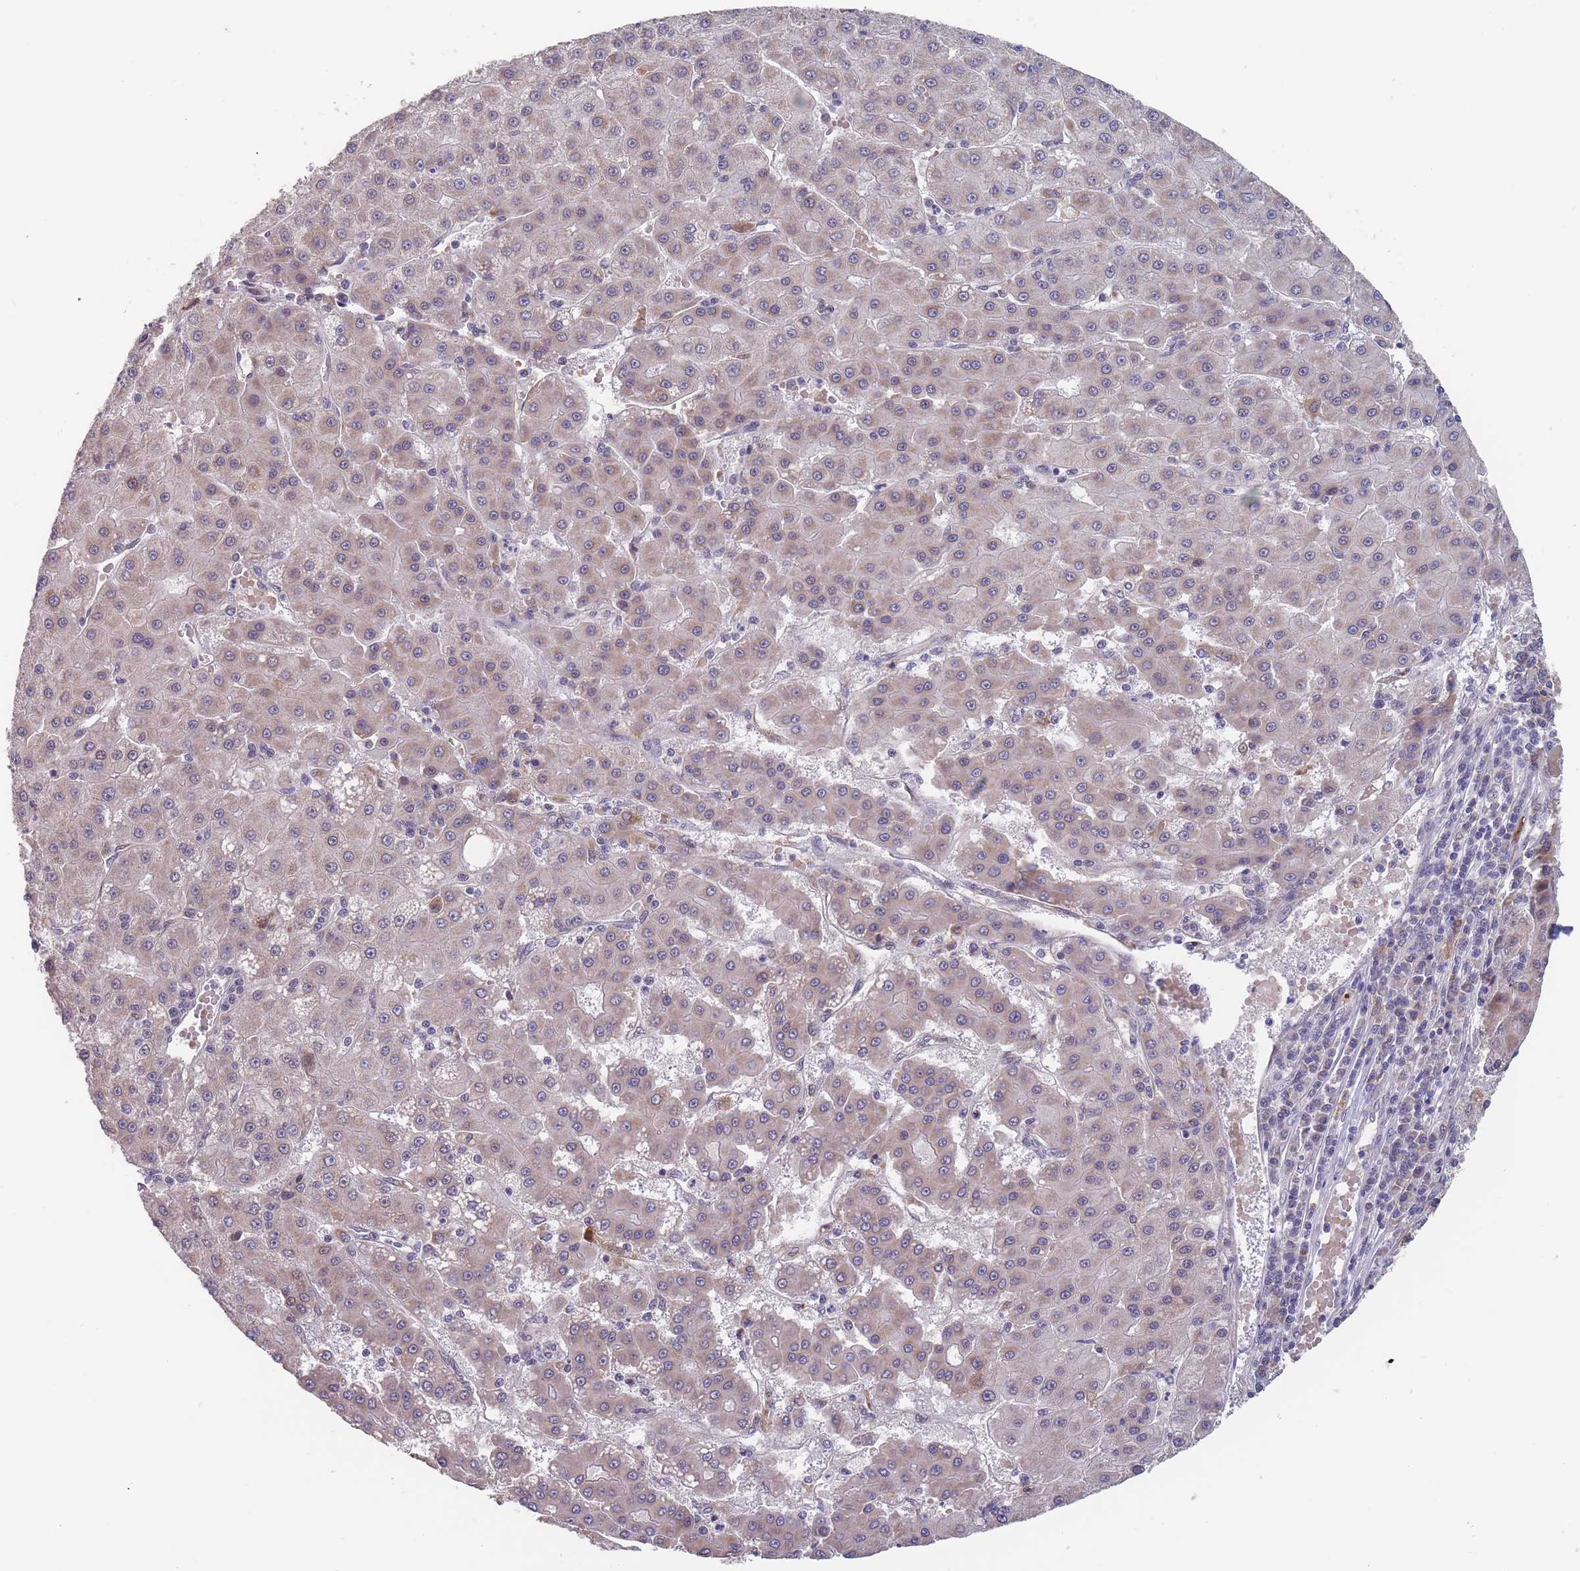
{"staining": {"intensity": "weak", "quantity": "25%-75%", "location": "cytoplasmic/membranous"}, "tissue": "liver cancer", "cell_type": "Tumor cells", "image_type": "cancer", "snomed": [{"axis": "morphology", "description": "Carcinoma, Hepatocellular, NOS"}, {"axis": "topography", "description": "Liver"}], "caption": "This histopathology image demonstrates immunohistochemistry staining of liver hepatocellular carcinoma, with low weak cytoplasmic/membranous positivity in approximately 25%-75% of tumor cells.", "gene": "PEX7", "patient": {"sex": "male", "age": 76}}